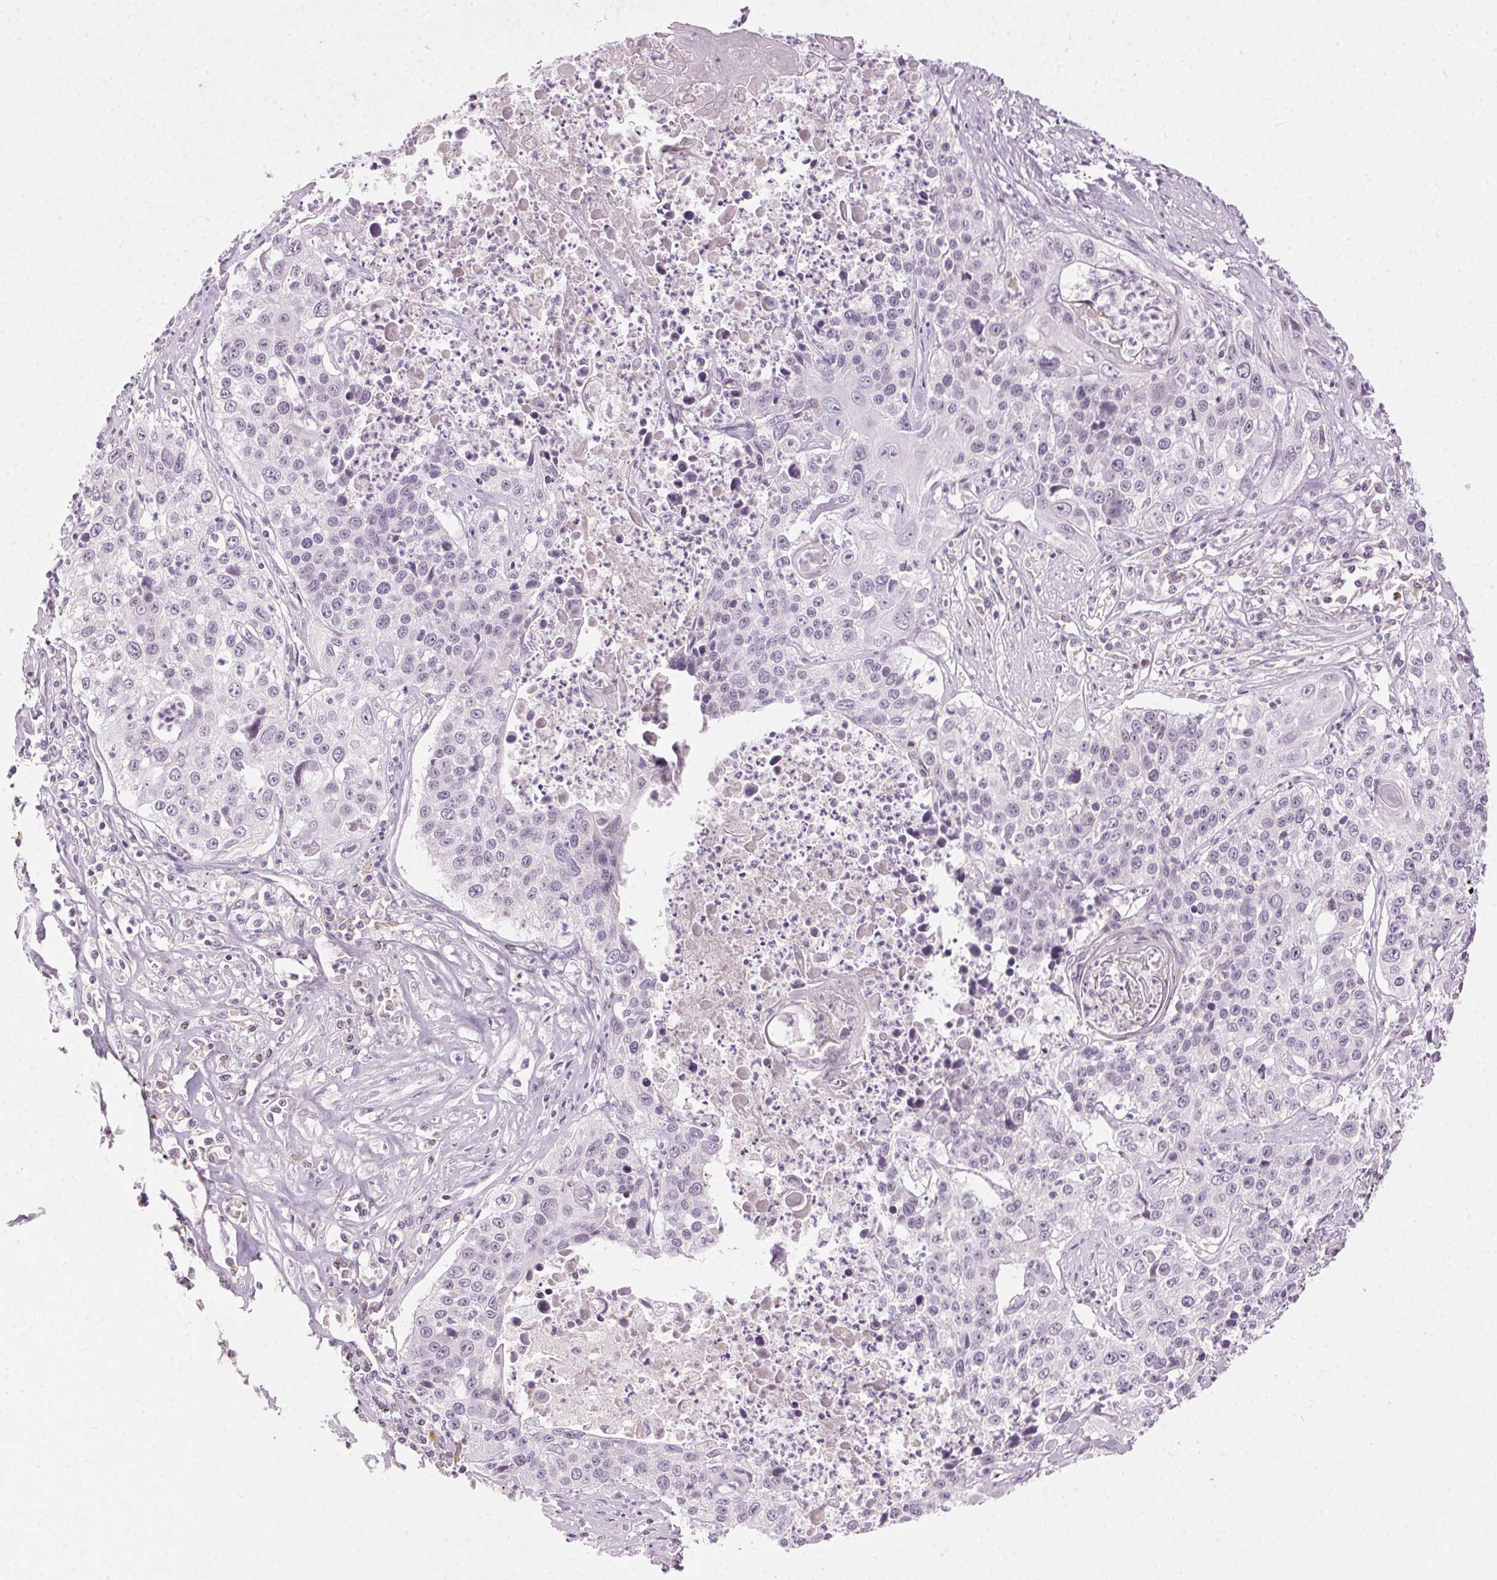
{"staining": {"intensity": "negative", "quantity": "none", "location": "none"}, "tissue": "lung cancer", "cell_type": "Tumor cells", "image_type": "cancer", "snomed": [{"axis": "morphology", "description": "Squamous cell carcinoma, NOS"}, {"axis": "morphology", "description": "Squamous cell carcinoma, metastatic, NOS"}, {"axis": "topography", "description": "Lung"}, {"axis": "topography", "description": "Pleura, NOS"}], "caption": "This is an immunohistochemistry histopathology image of lung cancer. There is no positivity in tumor cells.", "gene": "HSF5", "patient": {"sex": "male", "age": 72}}